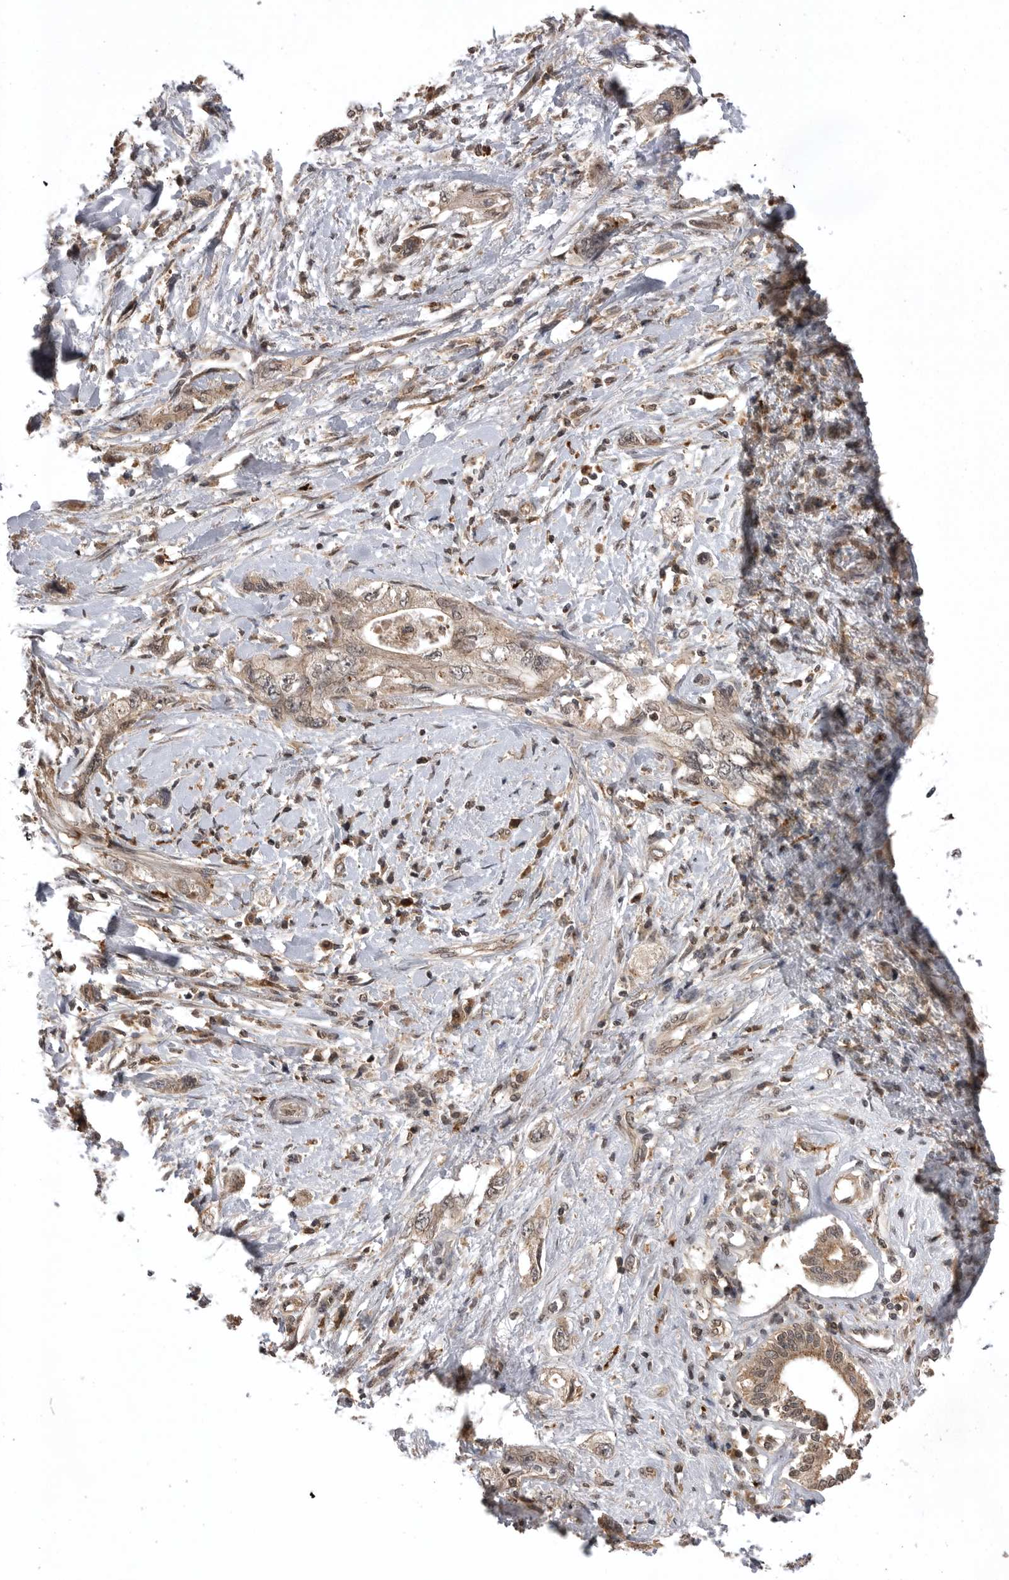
{"staining": {"intensity": "weak", "quantity": ">75%", "location": "cytoplasmic/membranous"}, "tissue": "pancreatic cancer", "cell_type": "Tumor cells", "image_type": "cancer", "snomed": [{"axis": "morphology", "description": "Adenocarcinoma, NOS"}, {"axis": "topography", "description": "Pancreas"}], "caption": "Pancreatic adenocarcinoma stained with DAB (3,3'-diaminobenzidine) immunohistochemistry (IHC) exhibits low levels of weak cytoplasmic/membranous staining in approximately >75% of tumor cells. The protein is stained brown, and the nuclei are stained in blue (DAB IHC with brightfield microscopy, high magnification).", "gene": "AOAH", "patient": {"sex": "female", "age": 73}}